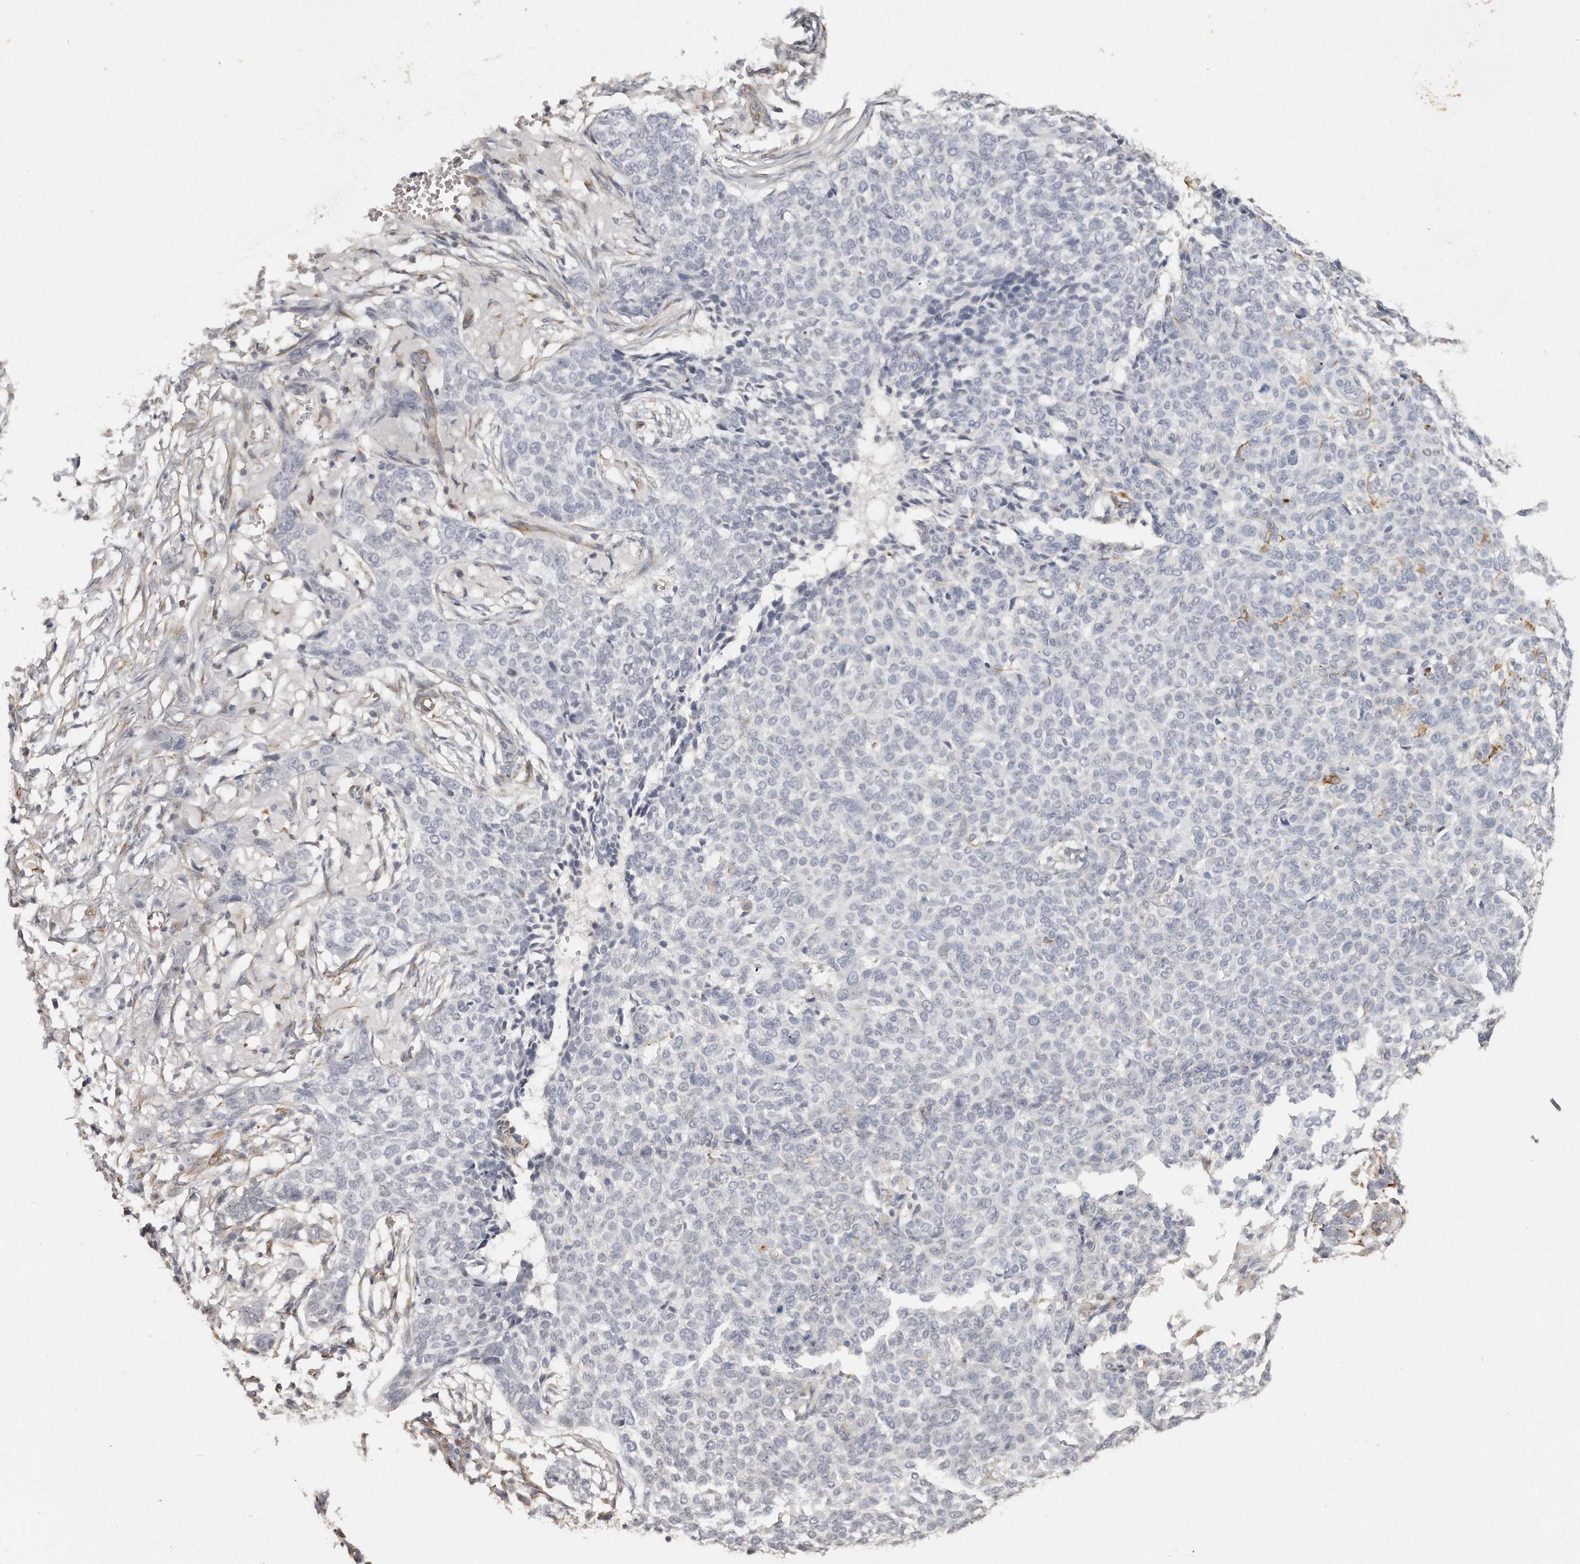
{"staining": {"intensity": "negative", "quantity": "none", "location": "none"}, "tissue": "skin cancer", "cell_type": "Tumor cells", "image_type": "cancer", "snomed": [{"axis": "morphology", "description": "Basal cell carcinoma"}, {"axis": "topography", "description": "Skin"}], "caption": "The immunohistochemistry image has no significant staining in tumor cells of skin basal cell carcinoma tissue.", "gene": "ZYG11A", "patient": {"sex": "male", "age": 85}}